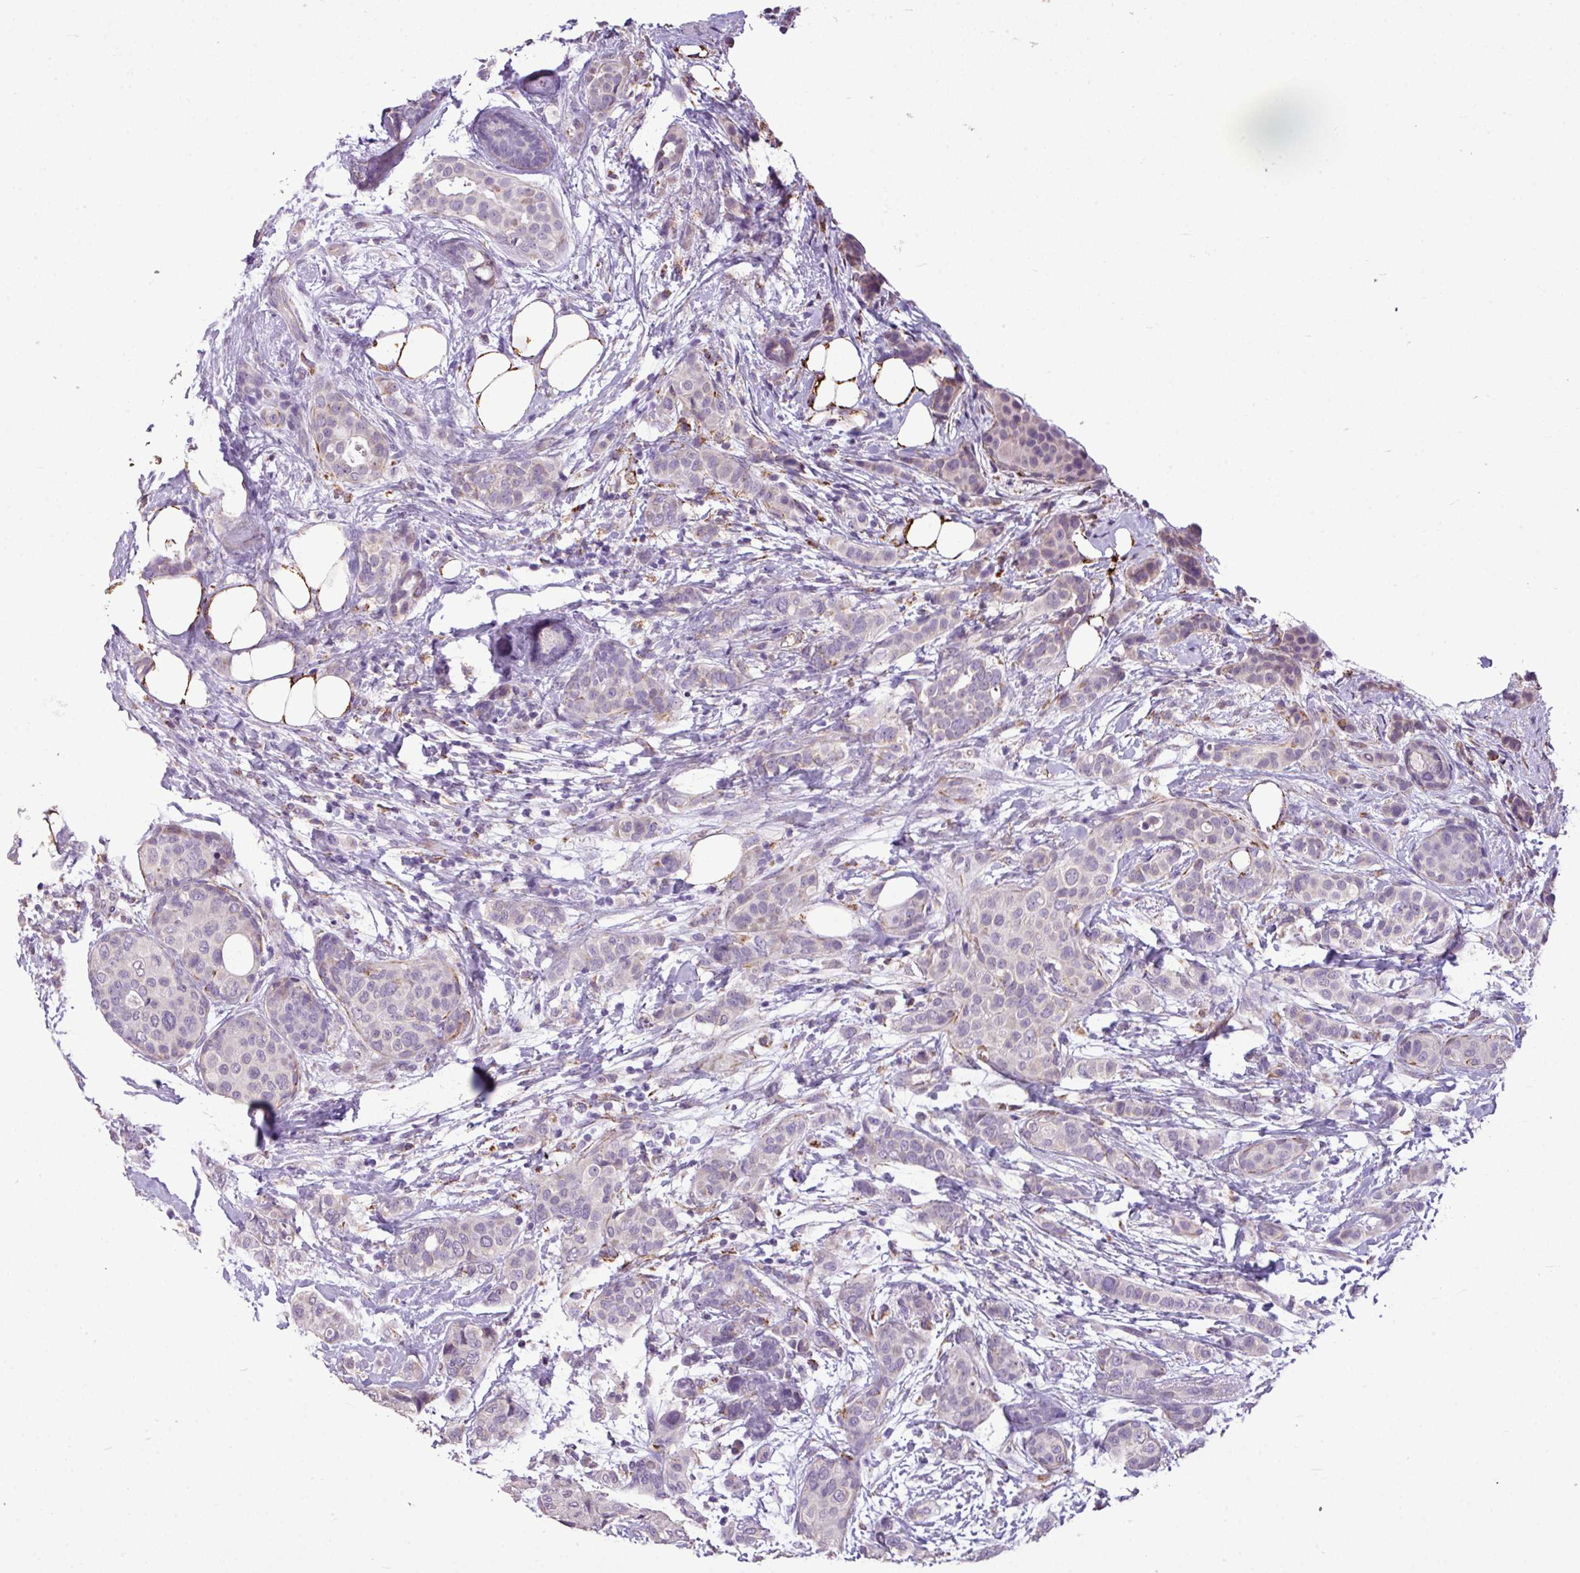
{"staining": {"intensity": "negative", "quantity": "none", "location": "none"}, "tissue": "breast cancer", "cell_type": "Tumor cells", "image_type": "cancer", "snomed": [{"axis": "morphology", "description": "Lobular carcinoma"}, {"axis": "topography", "description": "Breast"}], "caption": "A high-resolution histopathology image shows immunohistochemistry (IHC) staining of breast lobular carcinoma, which displays no significant expression in tumor cells.", "gene": "ALDH2", "patient": {"sex": "female", "age": 51}}